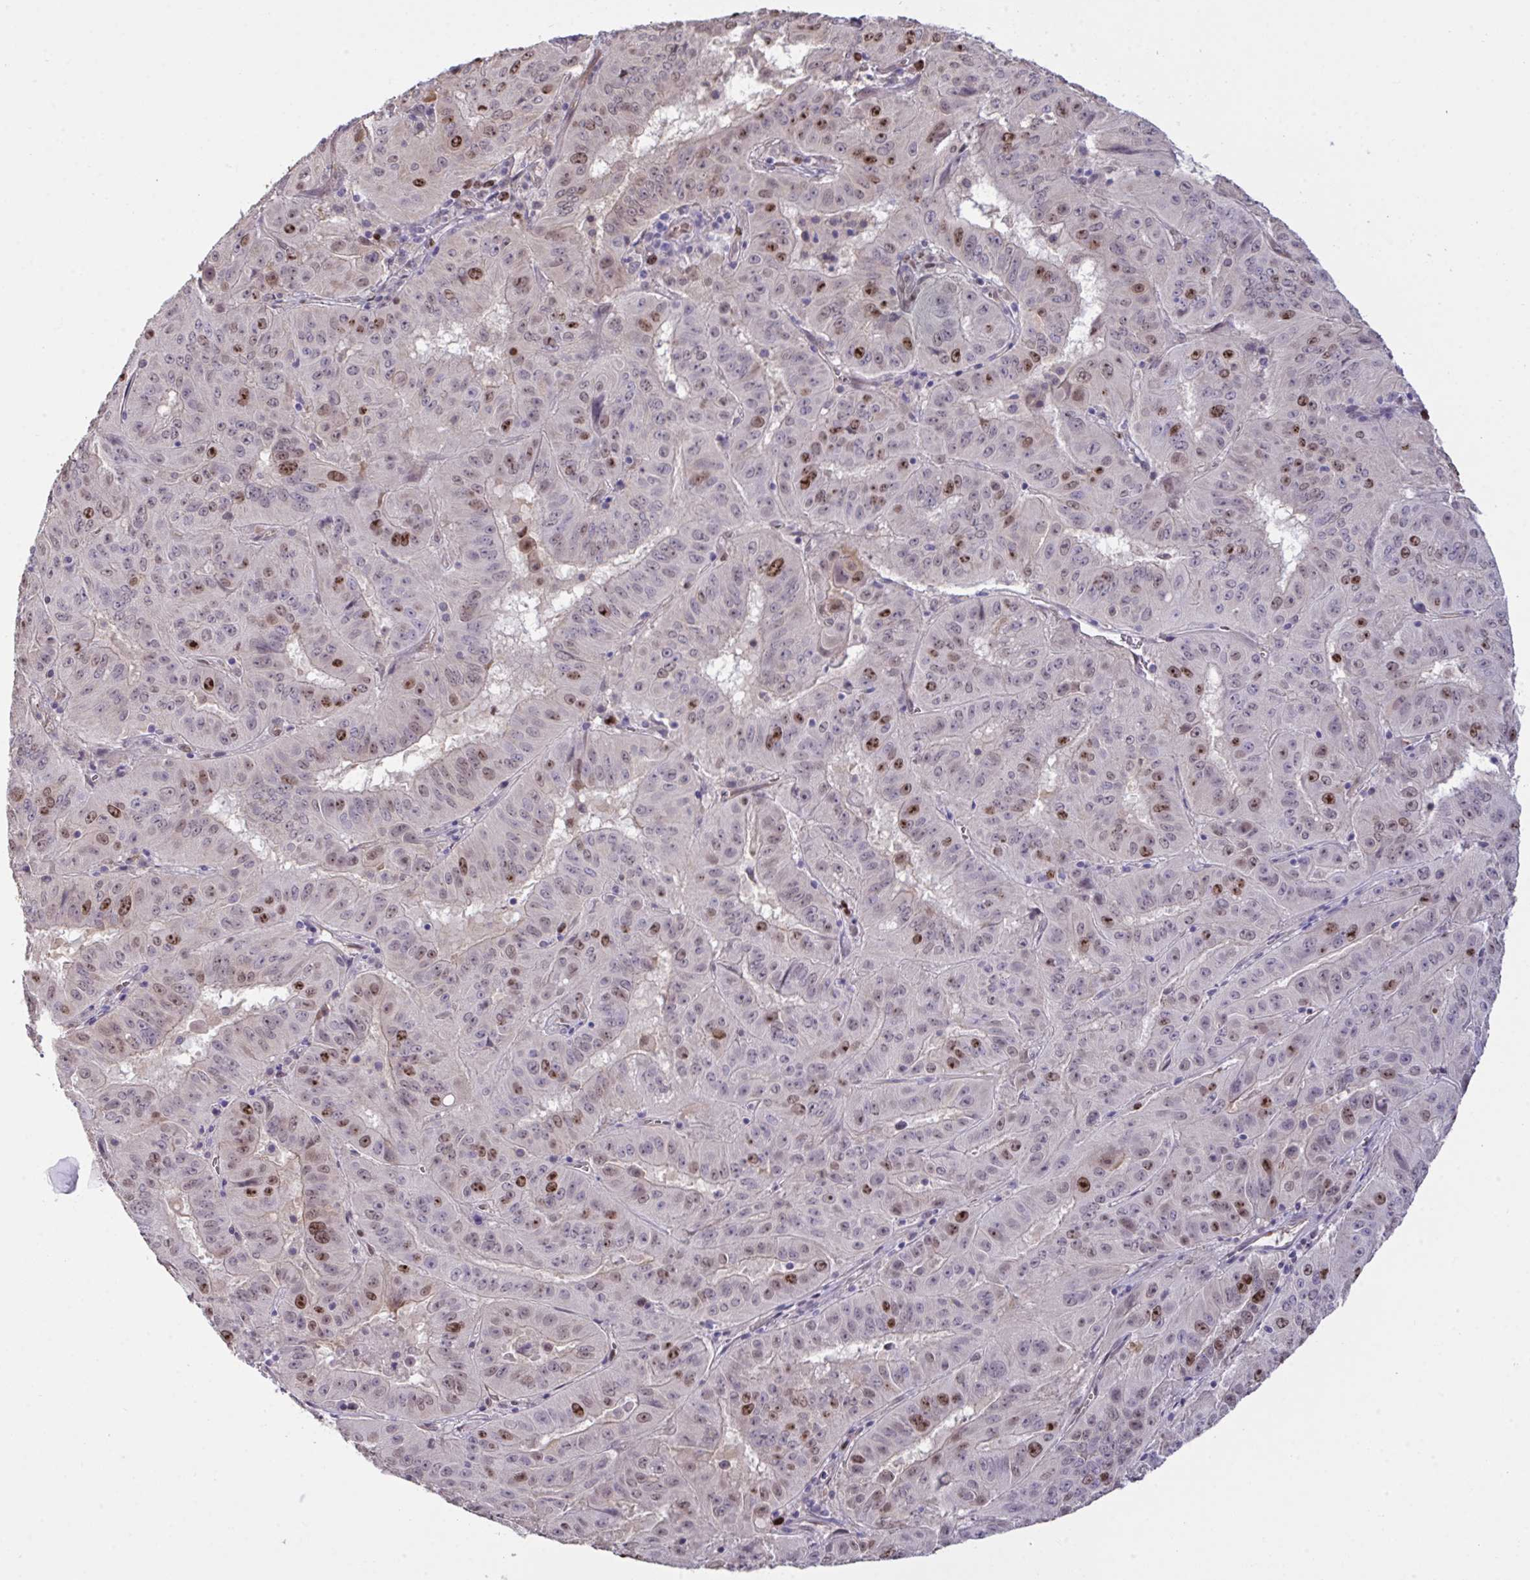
{"staining": {"intensity": "moderate", "quantity": "<25%", "location": "nuclear"}, "tissue": "pancreatic cancer", "cell_type": "Tumor cells", "image_type": "cancer", "snomed": [{"axis": "morphology", "description": "Adenocarcinoma, NOS"}, {"axis": "topography", "description": "Pancreas"}], "caption": "Adenocarcinoma (pancreatic) was stained to show a protein in brown. There is low levels of moderate nuclear positivity in about <25% of tumor cells.", "gene": "SETD7", "patient": {"sex": "male", "age": 63}}